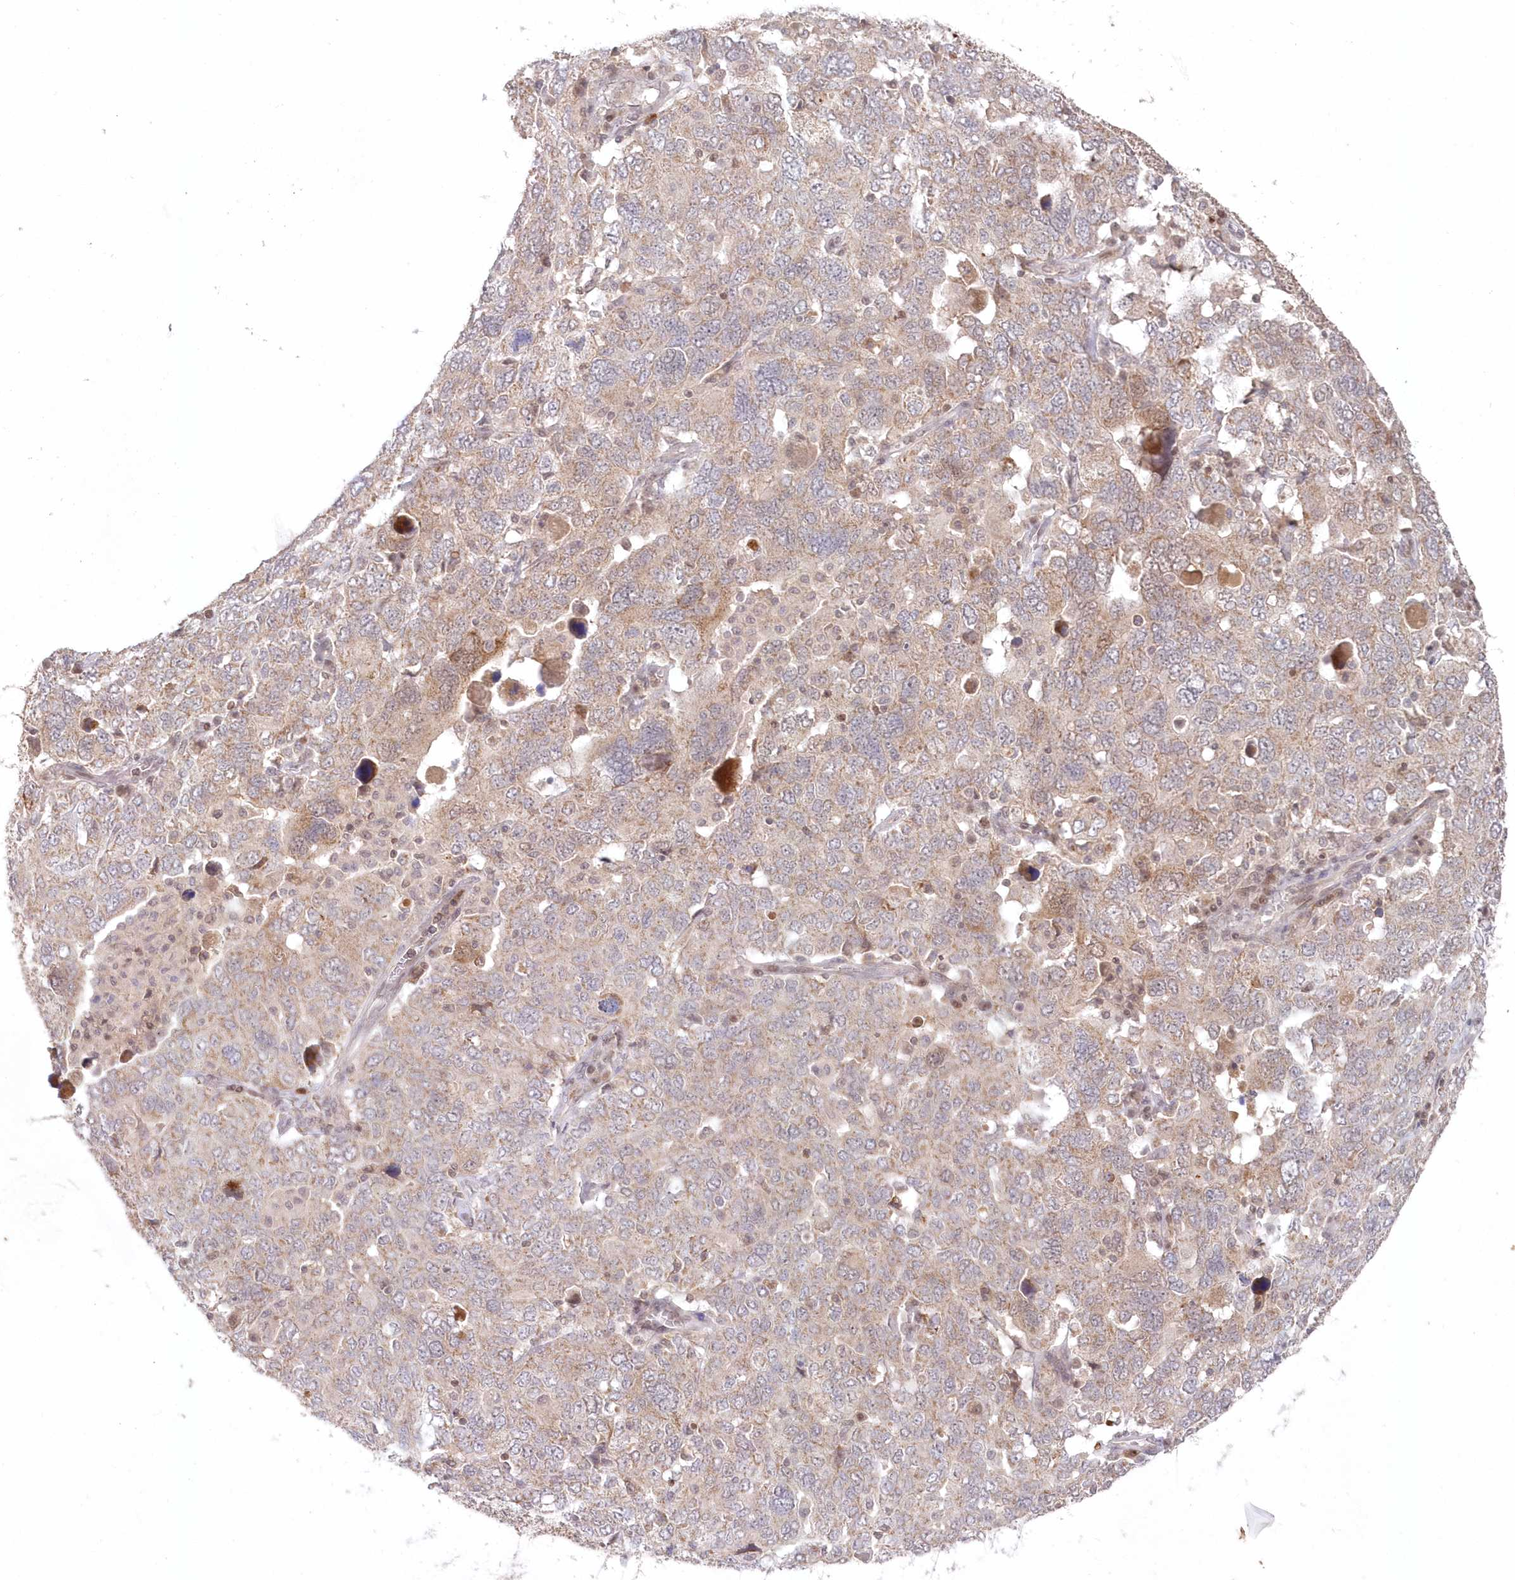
{"staining": {"intensity": "moderate", "quantity": "<25%", "location": "cytoplasmic/membranous,nuclear"}, "tissue": "ovarian cancer", "cell_type": "Tumor cells", "image_type": "cancer", "snomed": [{"axis": "morphology", "description": "Carcinoma, endometroid"}, {"axis": "topography", "description": "Ovary"}], "caption": "This micrograph reveals IHC staining of human endometroid carcinoma (ovarian), with low moderate cytoplasmic/membranous and nuclear staining in about <25% of tumor cells.", "gene": "ASCC1", "patient": {"sex": "female", "age": 62}}